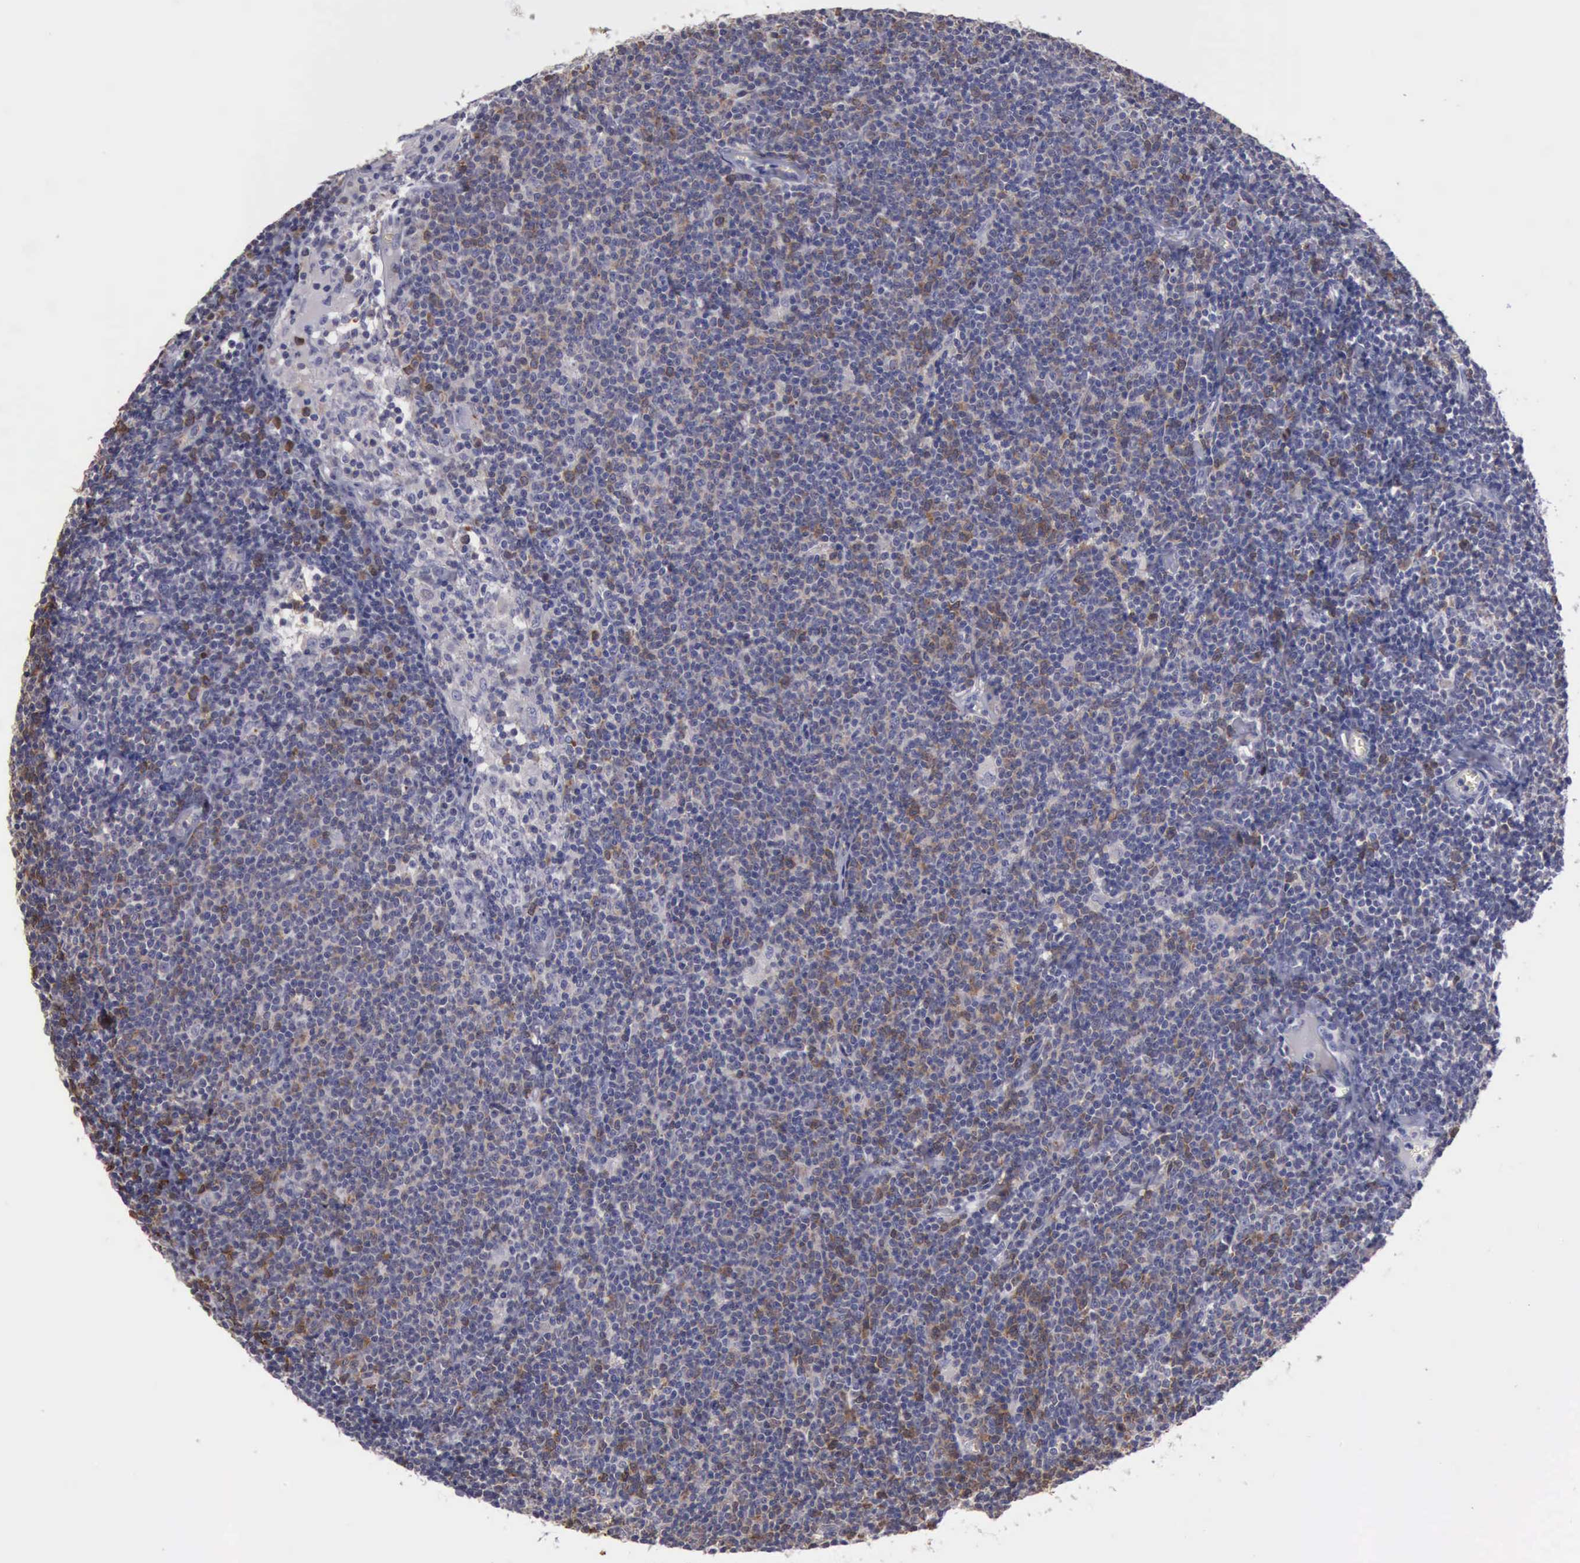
{"staining": {"intensity": "moderate", "quantity": "<25%", "location": "cytoplasmic/membranous"}, "tissue": "lymphoma", "cell_type": "Tumor cells", "image_type": "cancer", "snomed": [{"axis": "morphology", "description": "Malignant lymphoma, non-Hodgkin's type, Low grade"}, {"axis": "topography", "description": "Lymph node"}], "caption": "Immunohistochemical staining of human malignant lymphoma, non-Hodgkin's type (low-grade) shows moderate cytoplasmic/membranous protein positivity in approximately <25% of tumor cells.", "gene": "CEP128", "patient": {"sex": "male", "age": 65}}